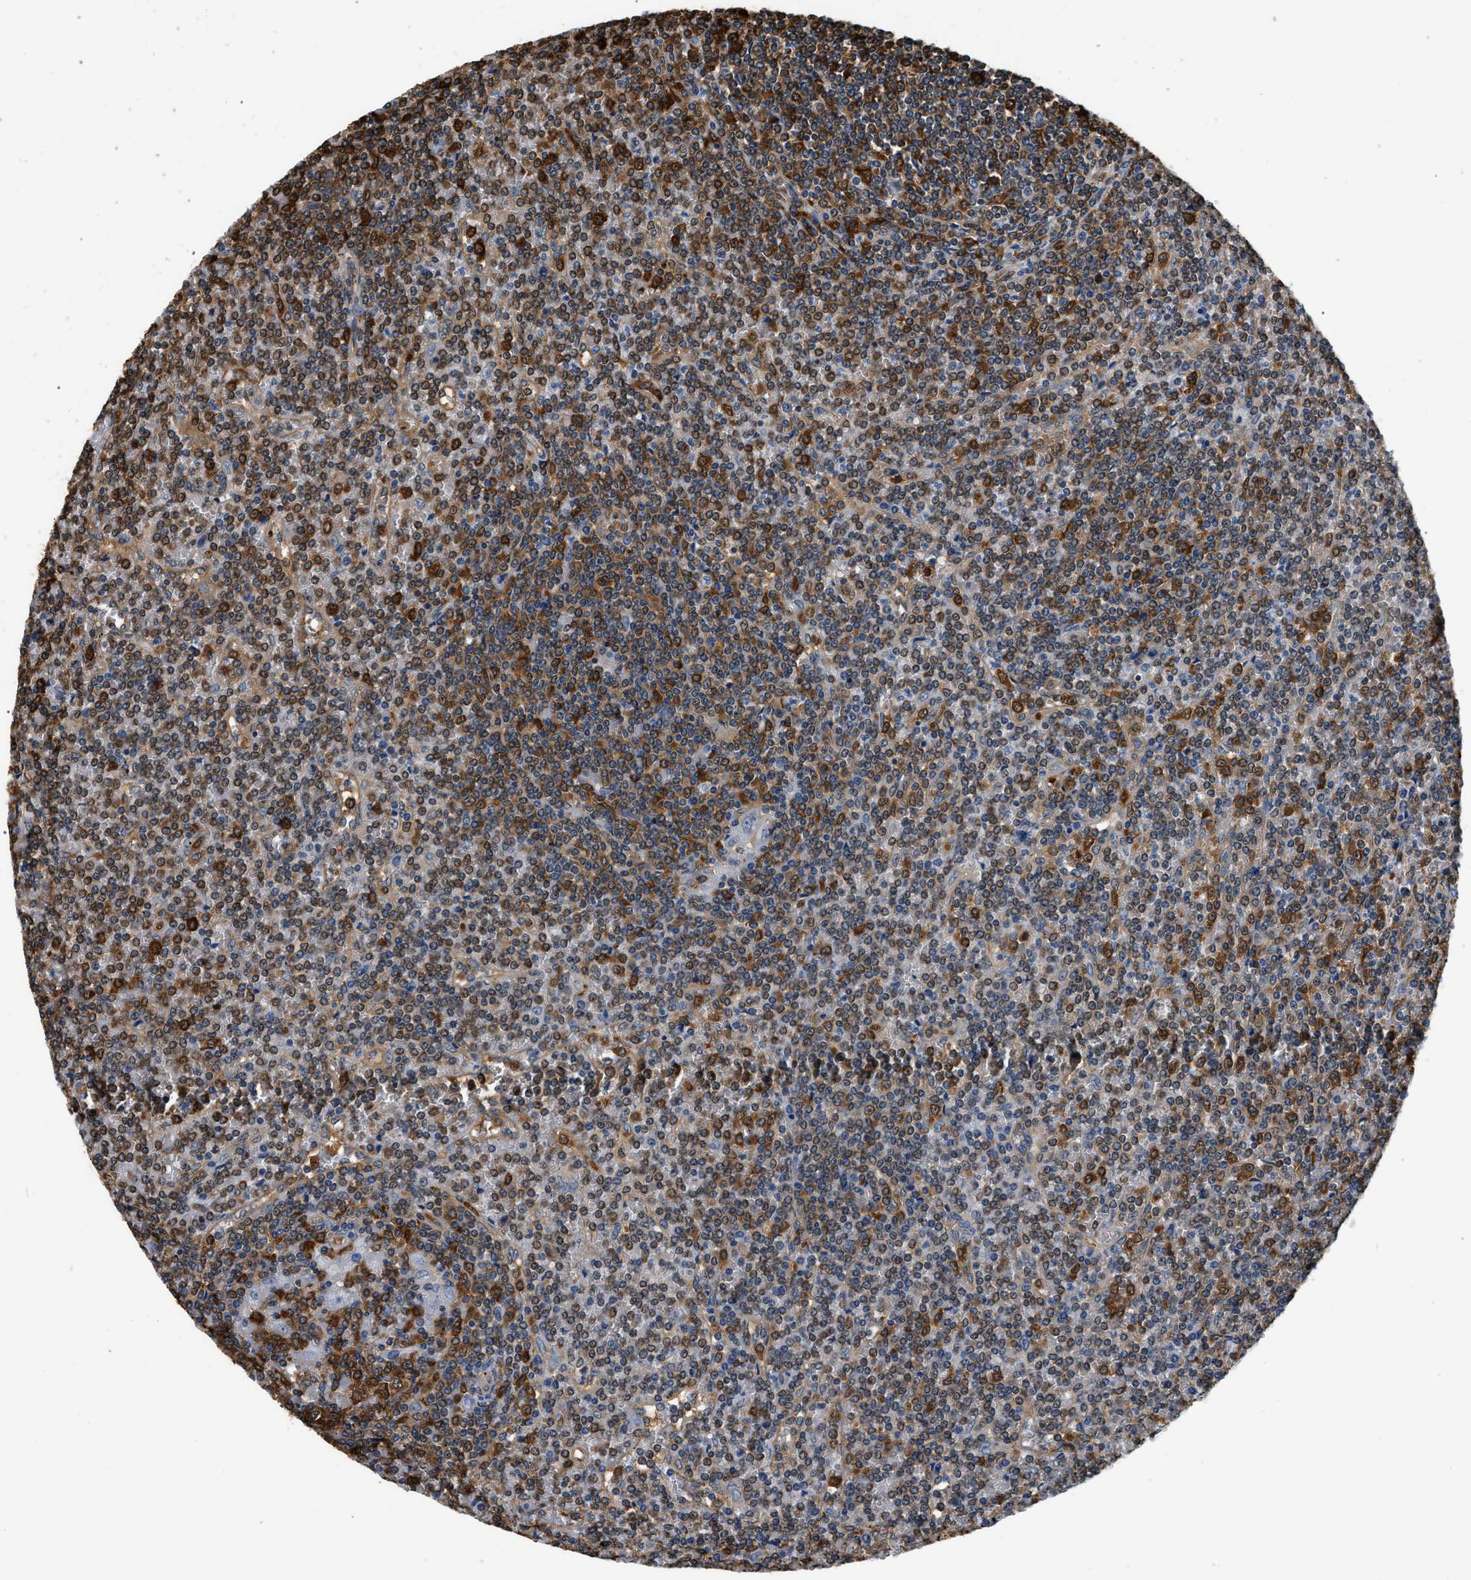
{"staining": {"intensity": "moderate", "quantity": ">75%", "location": "cytoplasmic/membranous"}, "tissue": "lymphoma", "cell_type": "Tumor cells", "image_type": "cancer", "snomed": [{"axis": "morphology", "description": "Malignant lymphoma, non-Hodgkin's type, Low grade"}, {"axis": "topography", "description": "Spleen"}], "caption": "Low-grade malignant lymphoma, non-Hodgkin's type stained for a protein (brown) exhibits moderate cytoplasmic/membranous positive staining in approximately >75% of tumor cells.", "gene": "PPP2R1B", "patient": {"sex": "female", "age": 19}}